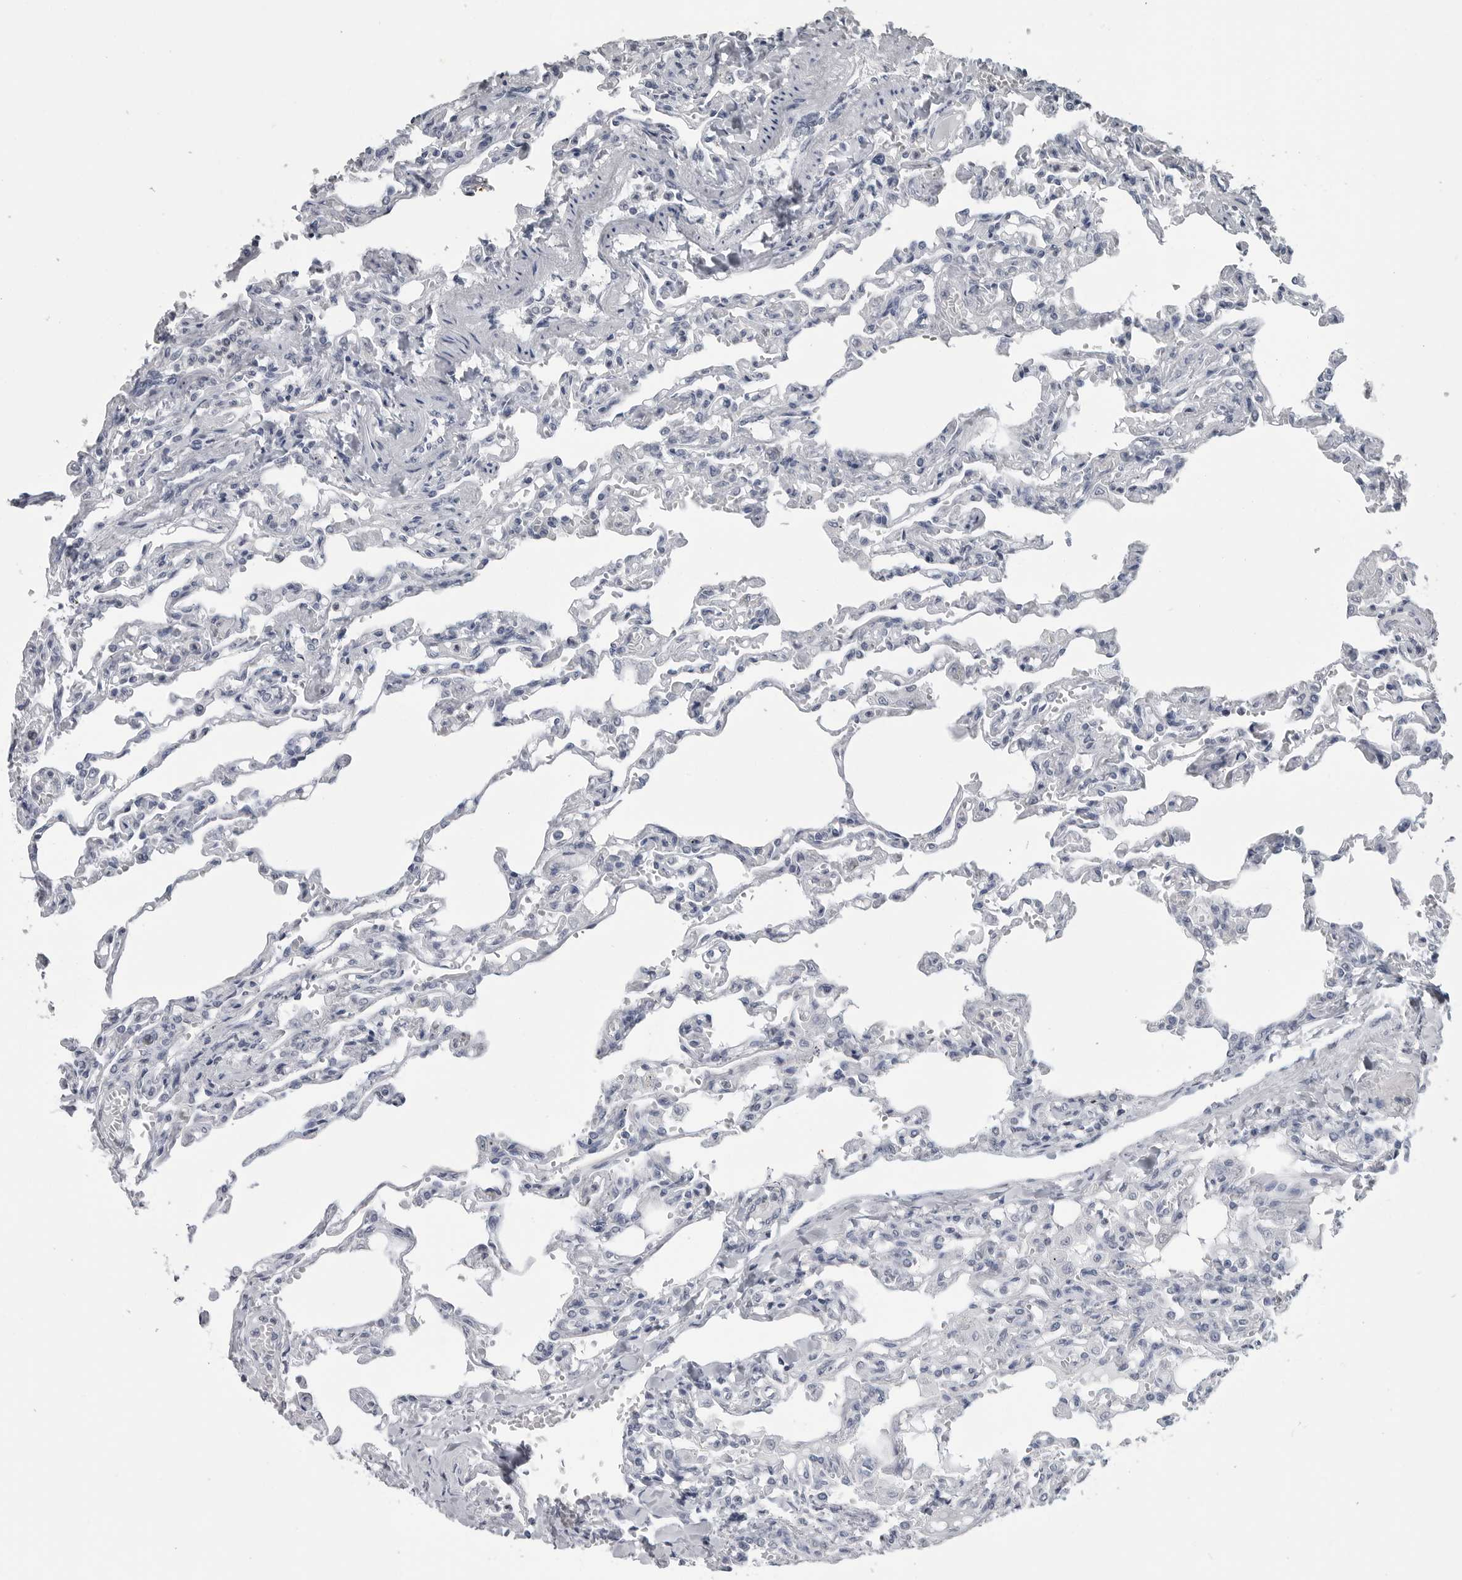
{"staining": {"intensity": "negative", "quantity": "none", "location": "none"}, "tissue": "lung", "cell_type": "Alveolar cells", "image_type": "normal", "snomed": [{"axis": "morphology", "description": "Normal tissue, NOS"}, {"axis": "topography", "description": "Lung"}], "caption": "A micrograph of lung stained for a protein displays no brown staining in alveolar cells.", "gene": "DDX54", "patient": {"sex": "male", "age": 21}}